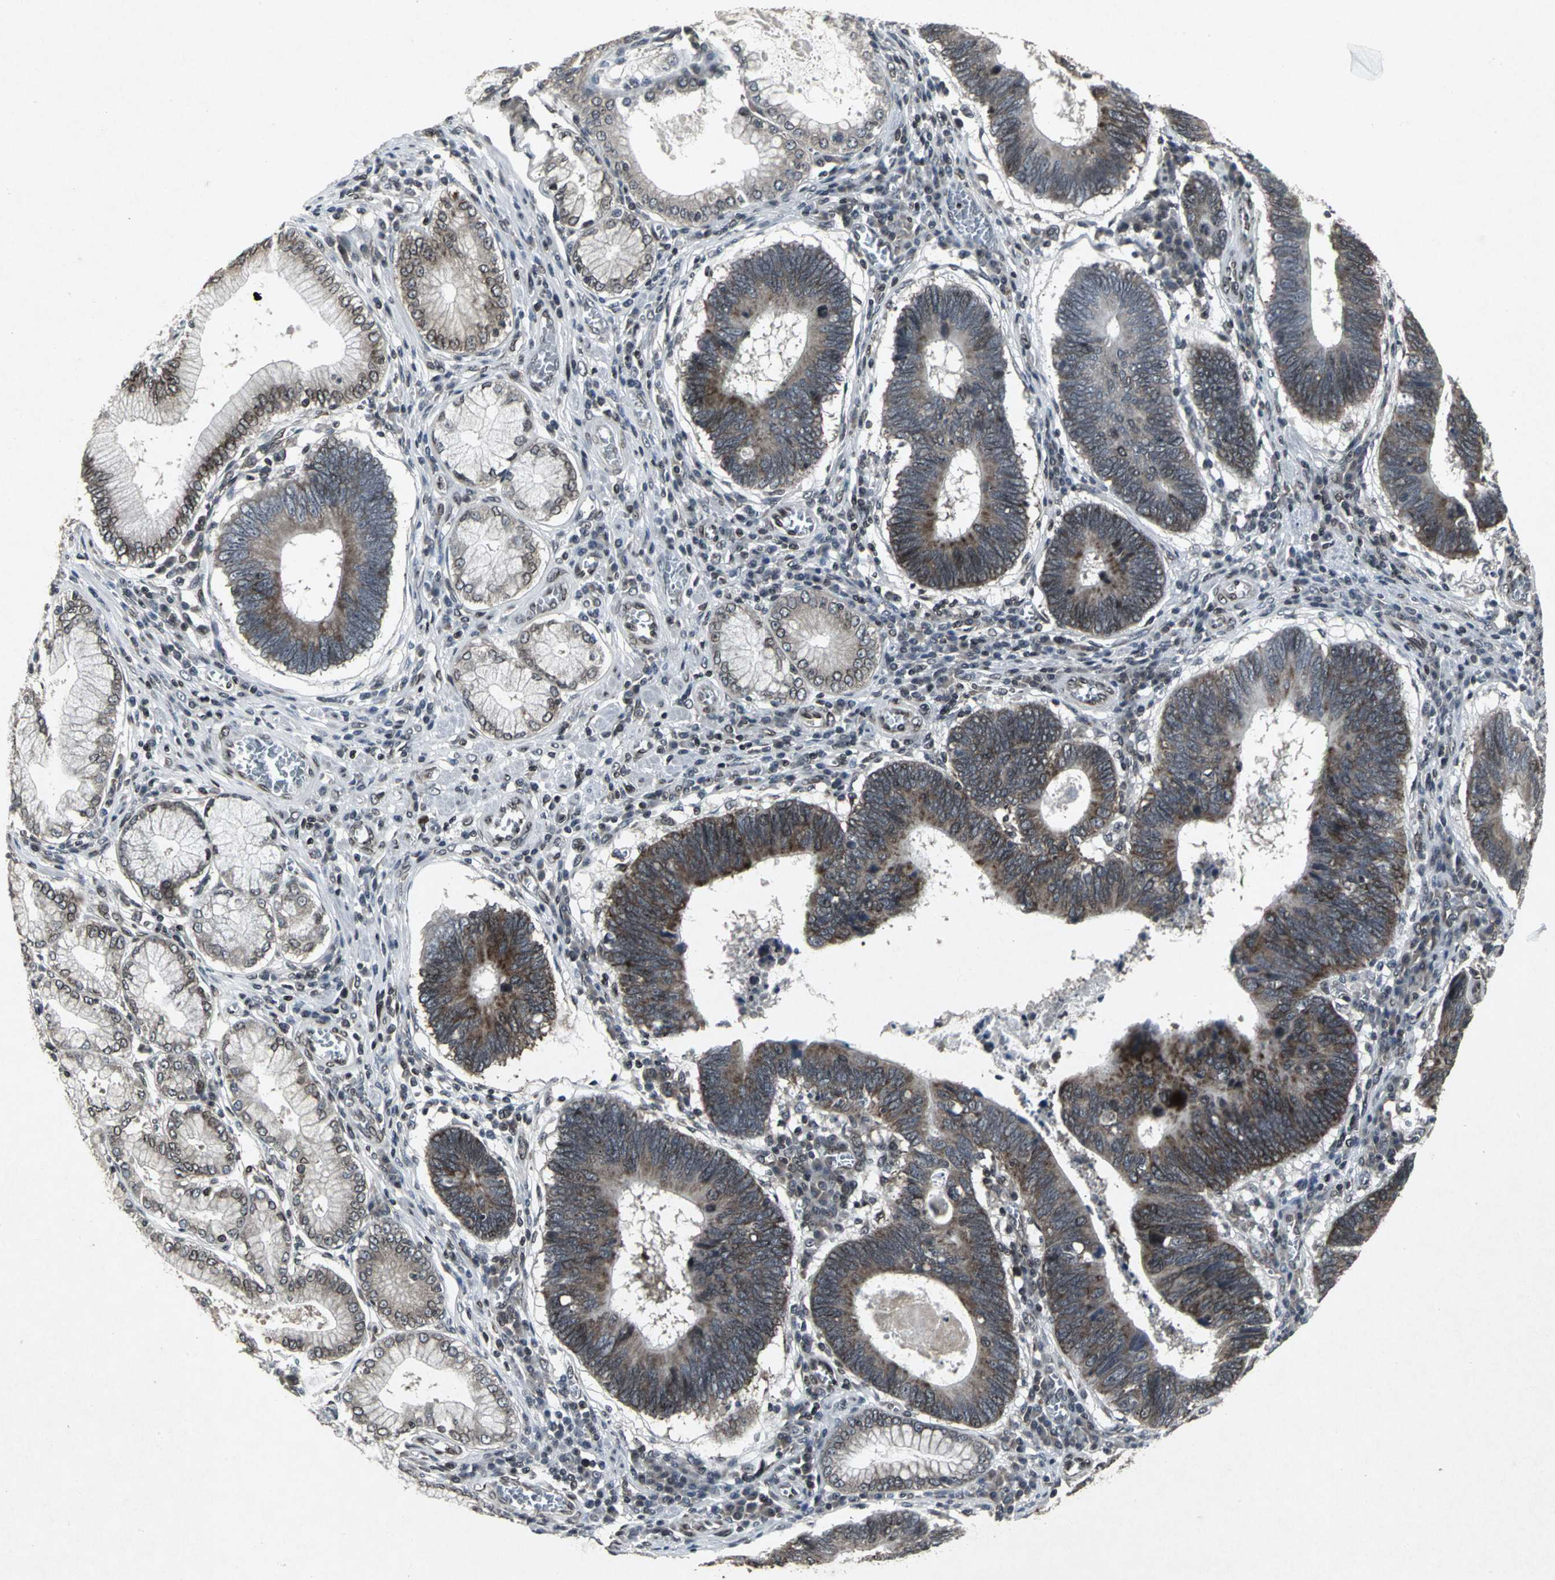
{"staining": {"intensity": "moderate", "quantity": ">75%", "location": "cytoplasmic/membranous"}, "tissue": "stomach cancer", "cell_type": "Tumor cells", "image_type": "cancer", "snomed": [{"axis": "morphology", "description": "Adenocarcinoma, NOS"}, {"axis": "topography", "description": "Stomach"}], "caption": "Stomach cancer (adenocarcinoma) tissue demonstrates moderate cytoplasmic/membranous staining in approximately >75% of tumor cells Immunohistochemistry (ihc) stains the protein in brown and the nuclei are stained blue.", "gene": "SH2B3", "patient": {"sex": "male", "age": 59}}